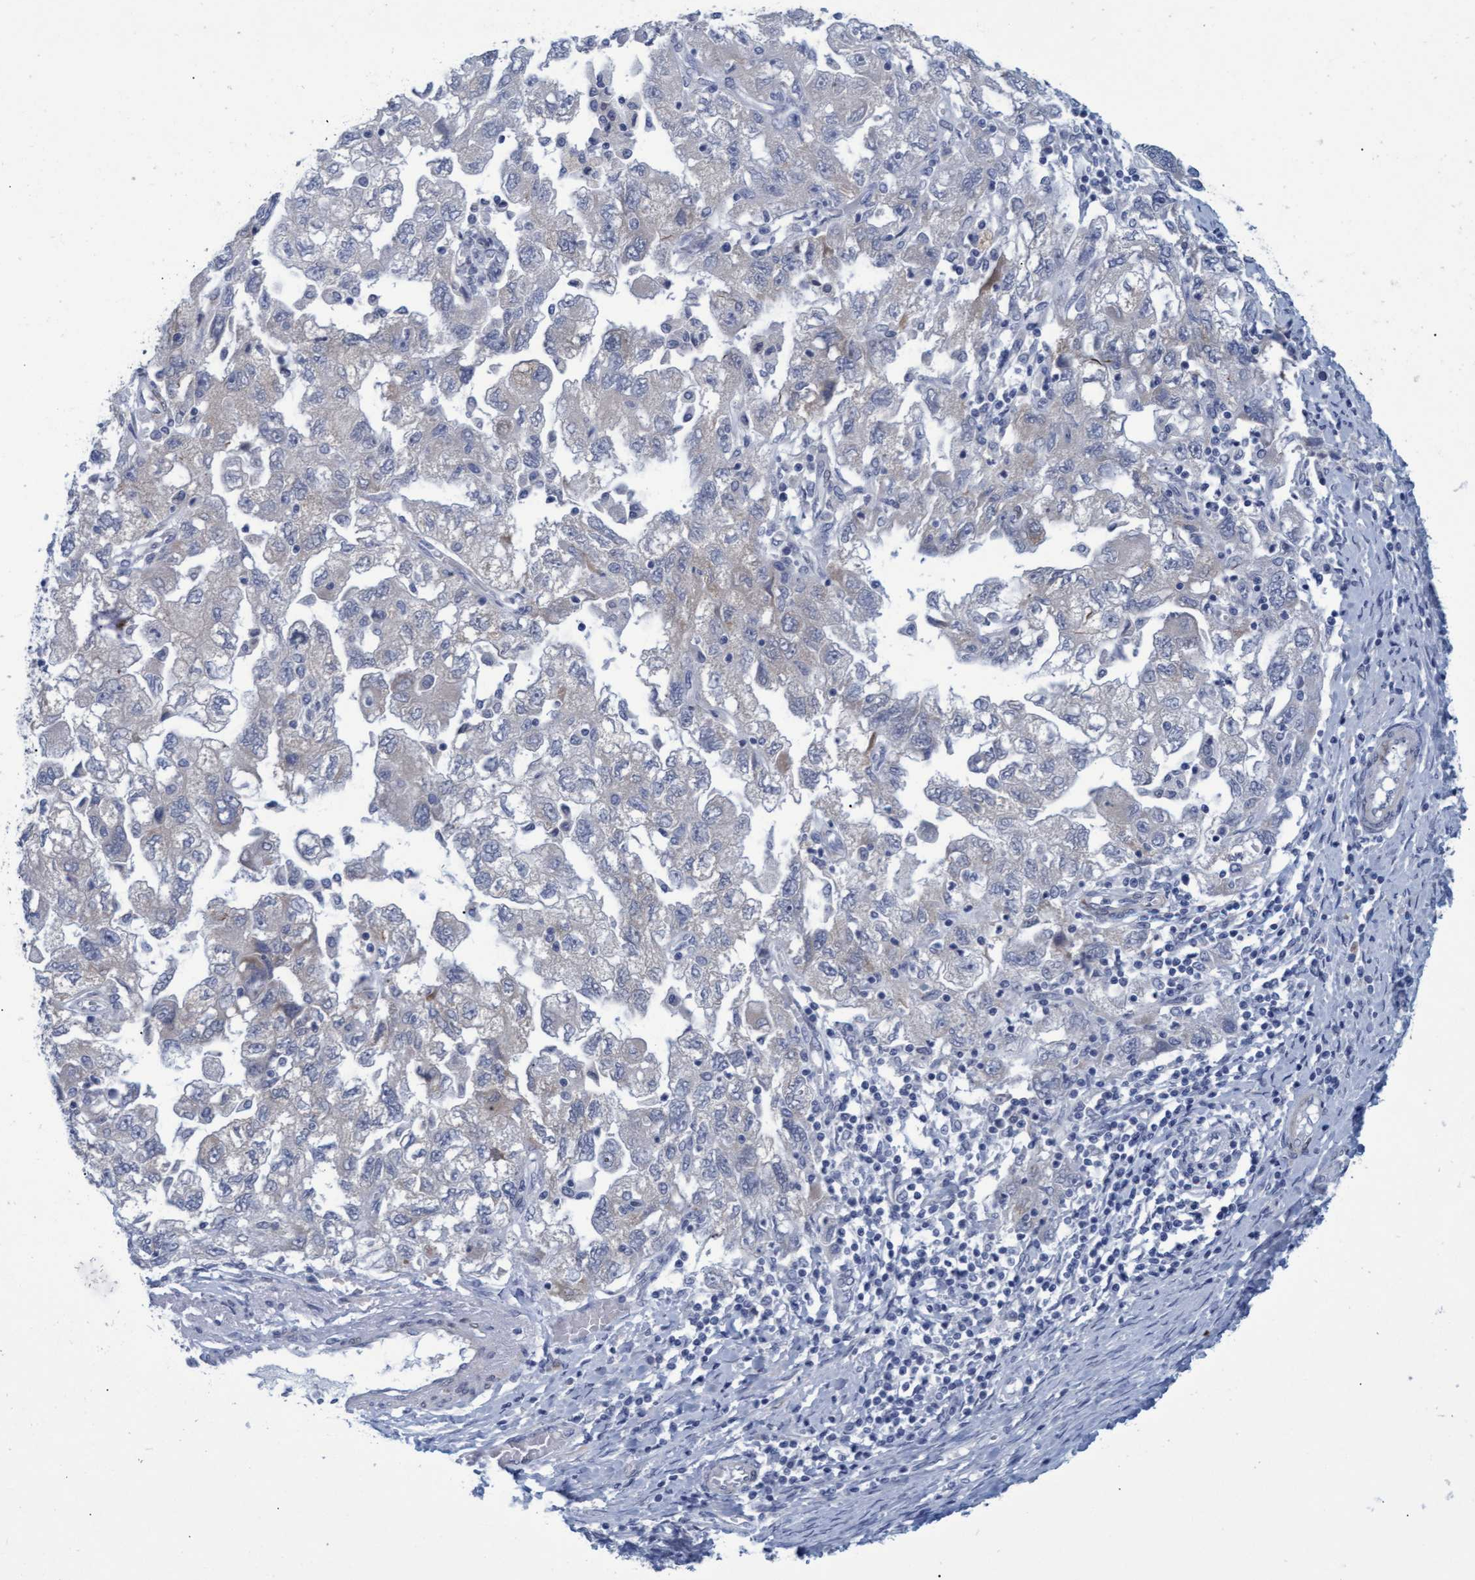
{"staining": {"intensity": "negative", "quantity": "none", "location": "none"}, "tissue": "ovarian cancer", "cell_type": "Tumor cells", "image_type": "cancer", "snomed": [{"axis": "morphology", "description": "Carcinoma, NOS"}, {"axis": "morphology", "description": "Cystadenocarcinoma, serous, NOS"}, {"axis": "topography", "description": "Ovary"}], "caption": "Ovarian carcinoma was stained to show a protein in brown. There is no significant expression in tumor cells.", "gene": "SSTR3", "patient": {"sex": "female", "age": 69}}